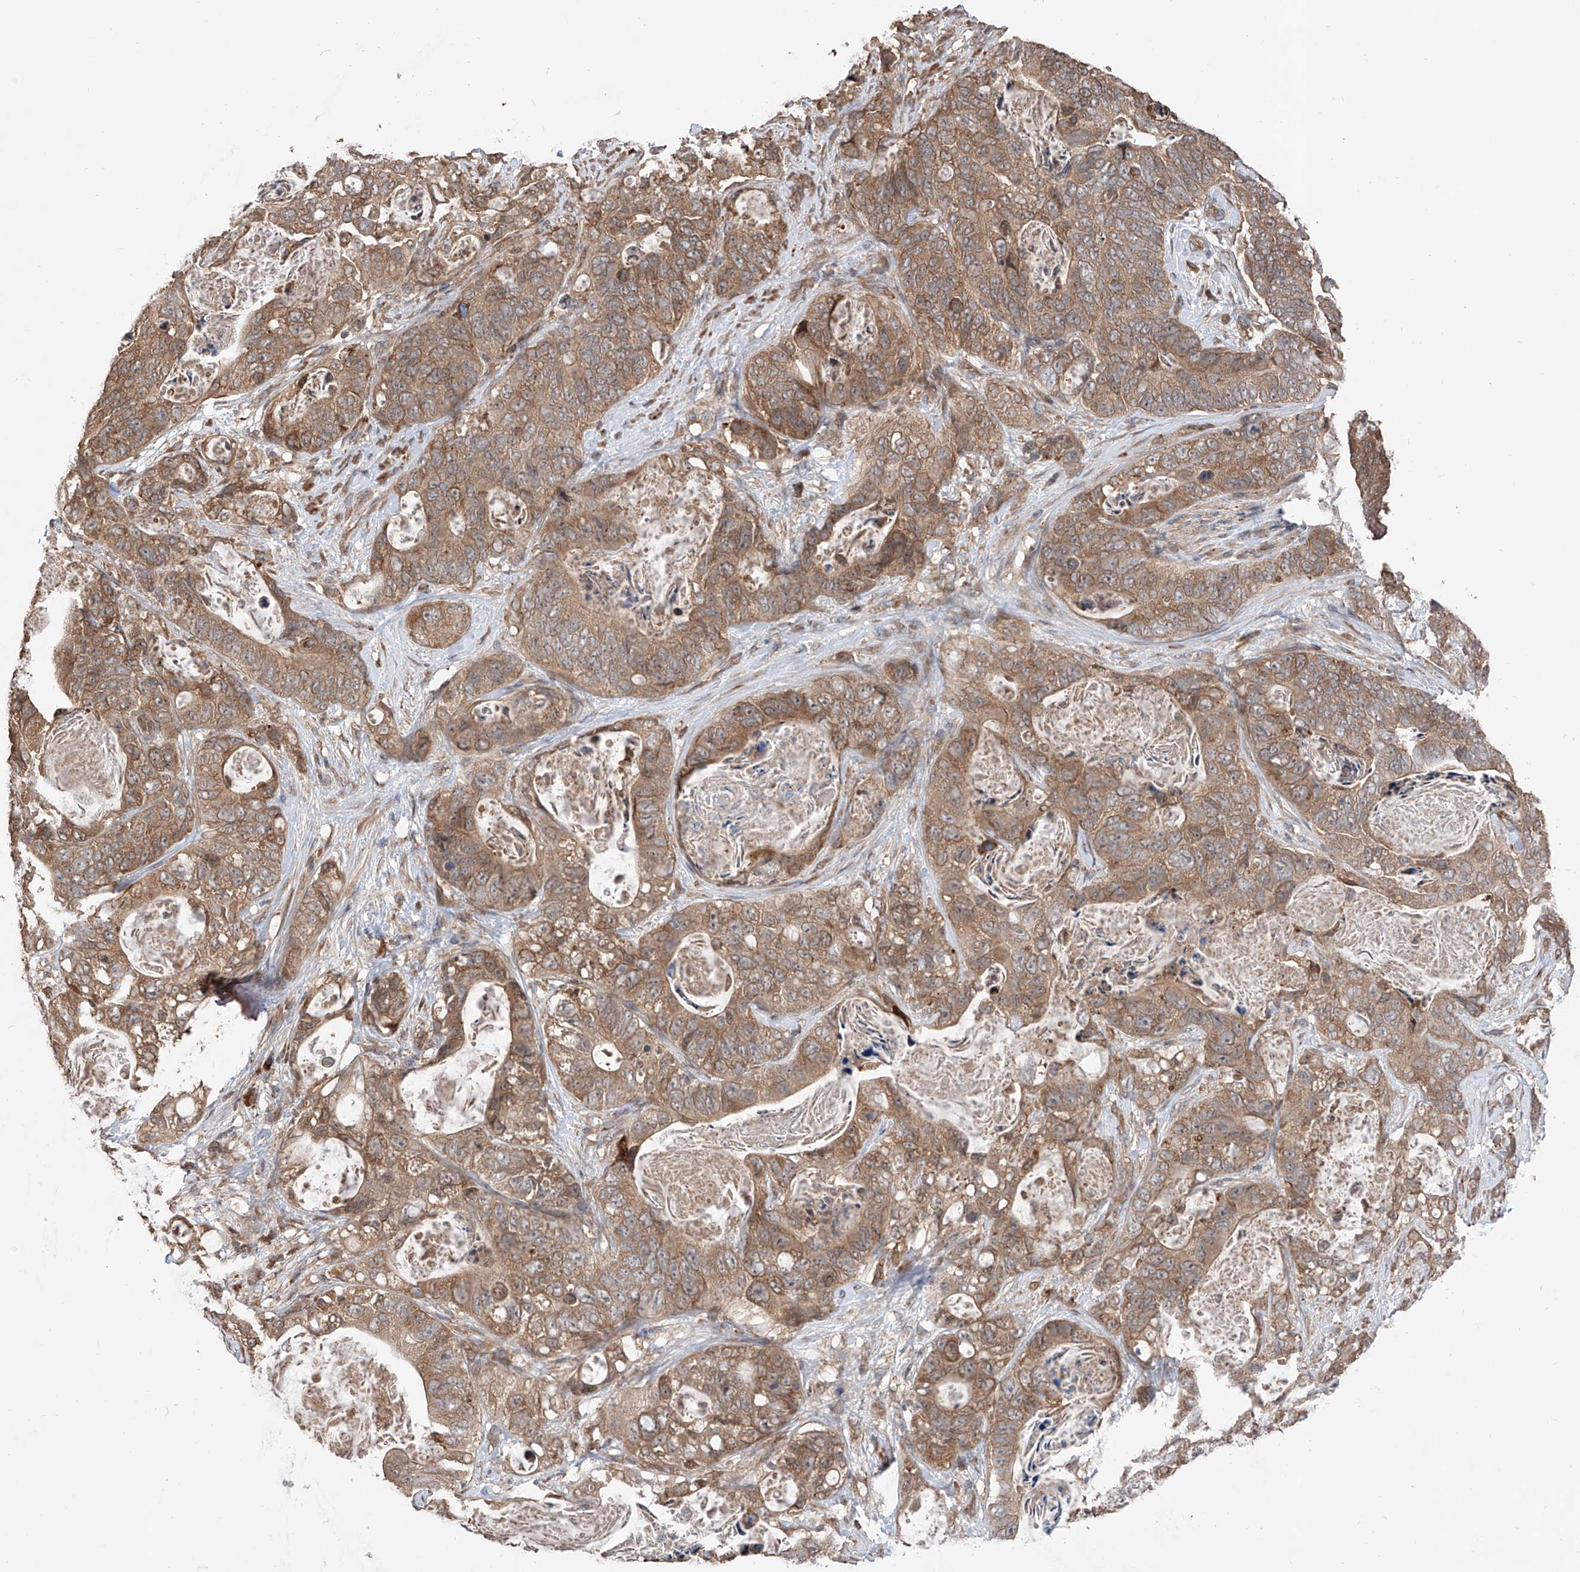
{"staining": {"intensity": "moderate", "quantity": ">75%", "location": "cytoplasmic/membranous"}, "tissue": "stomach cancer", "cell_type": "Tumor cells", "image_type": "cancer", "snomed": [{"axis": "morphology", "description": "Normal tissue, NOS"}, {"axis": "morphology", "description": "Adenocarcinoma, NOS"}, {"axis": "topography", "description": "Stomach"}], "caption": "Protein analysis of adenocarcinoma (stomach) tissue shows moderate cytoplasmic/membranous staining in approximately >75% of tumor cells.", "gene": "FAM135A", "patient": {"sex": "female", "age": 89}}